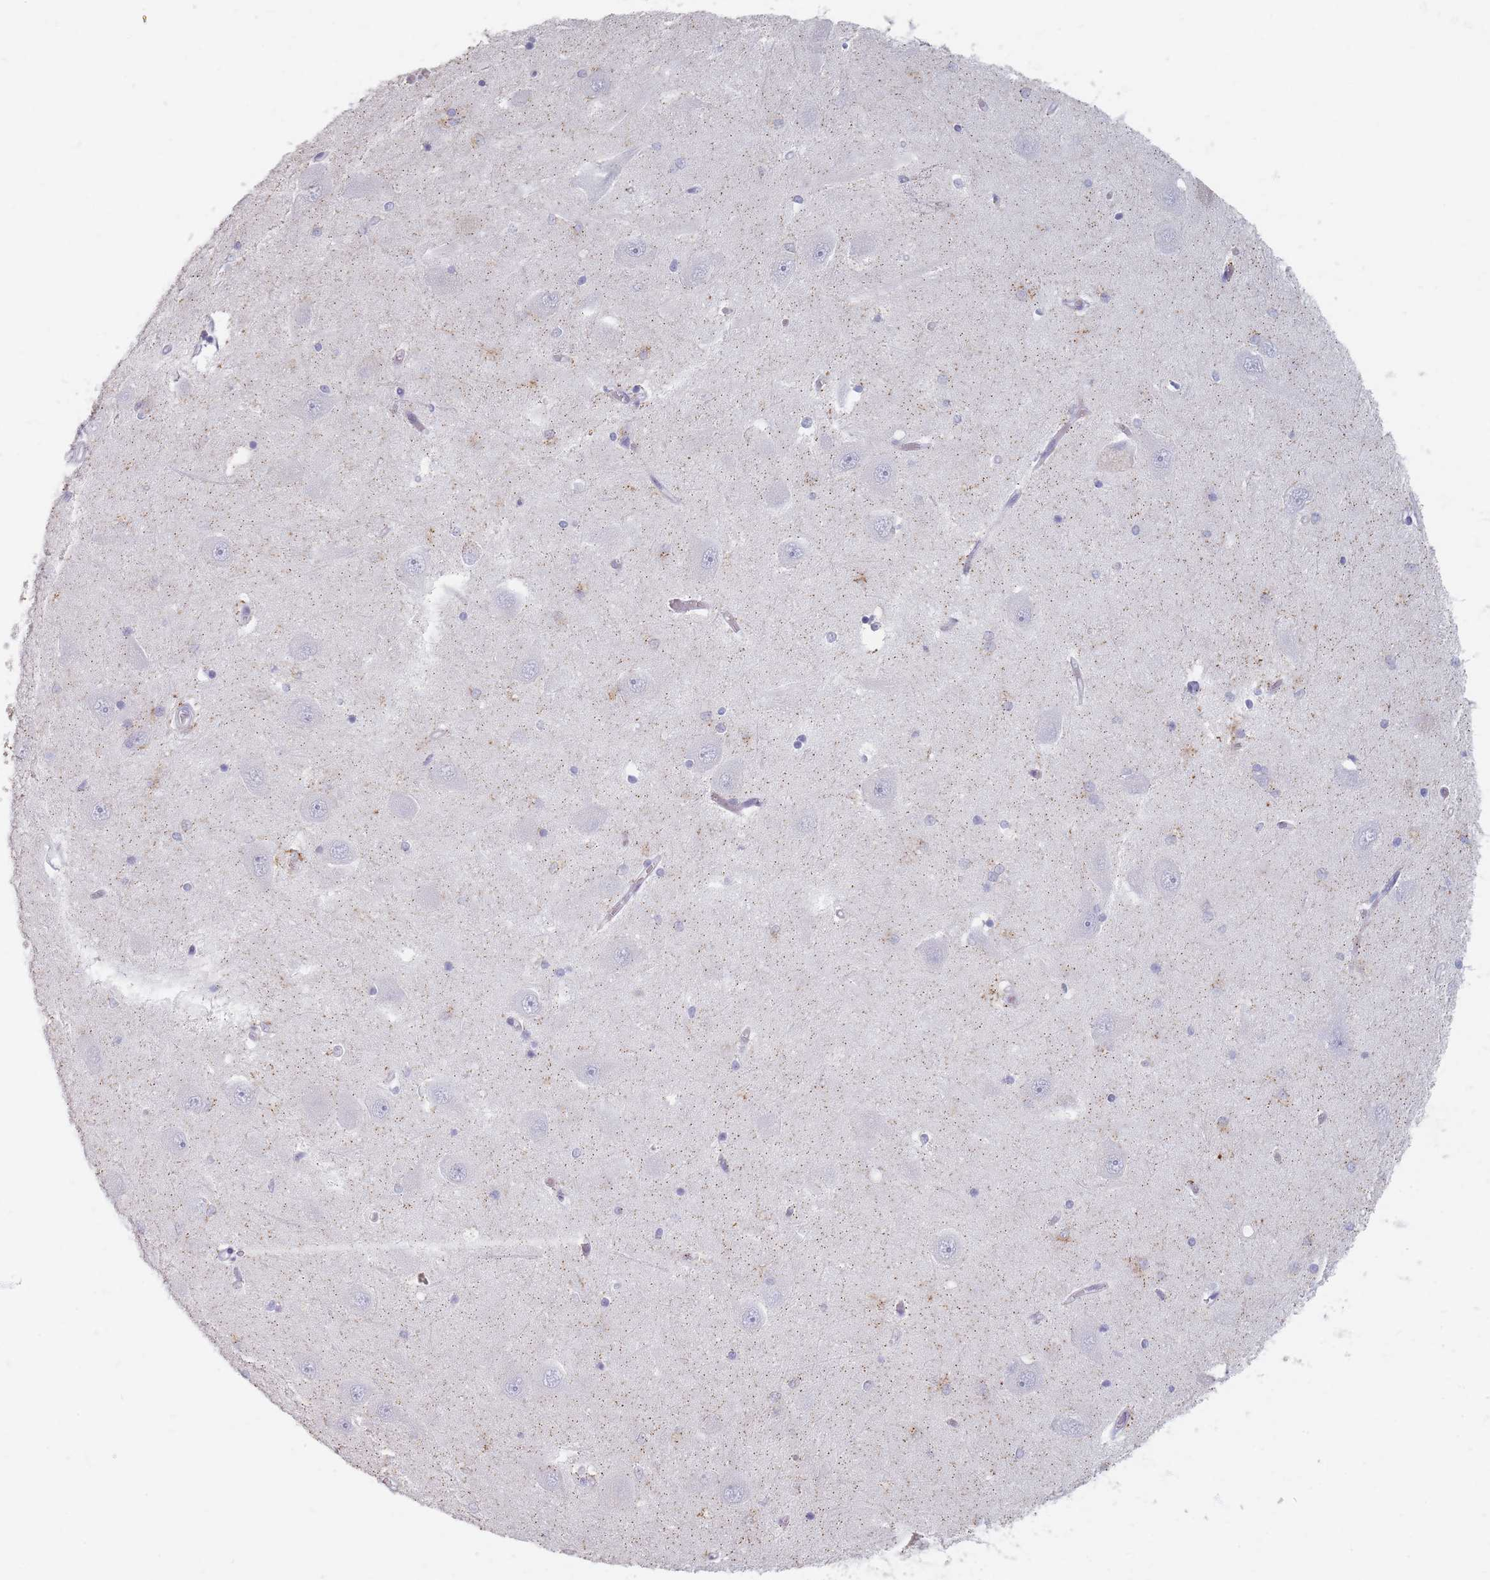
{"staining": {"intensity": "moderate", "quantity": "<25%", "location": "cytoplasmic/membranous"}, "tissue": "hippocampus", "cell_type": "Glial cells", "image_type": "normal", "snomed": [{"axis": "morphology", "description": "Normal tissue, NOS"}, {"axis": "topography", "description": "Hippocampus"}], "caption": "Protein staining of benign hippocampus demonstrates moderate cytoplasmic/membranous expression in approximately <25% of glial cells.", "gene": "HELZ2", "patient": {"sex": "male", "age": 45}}